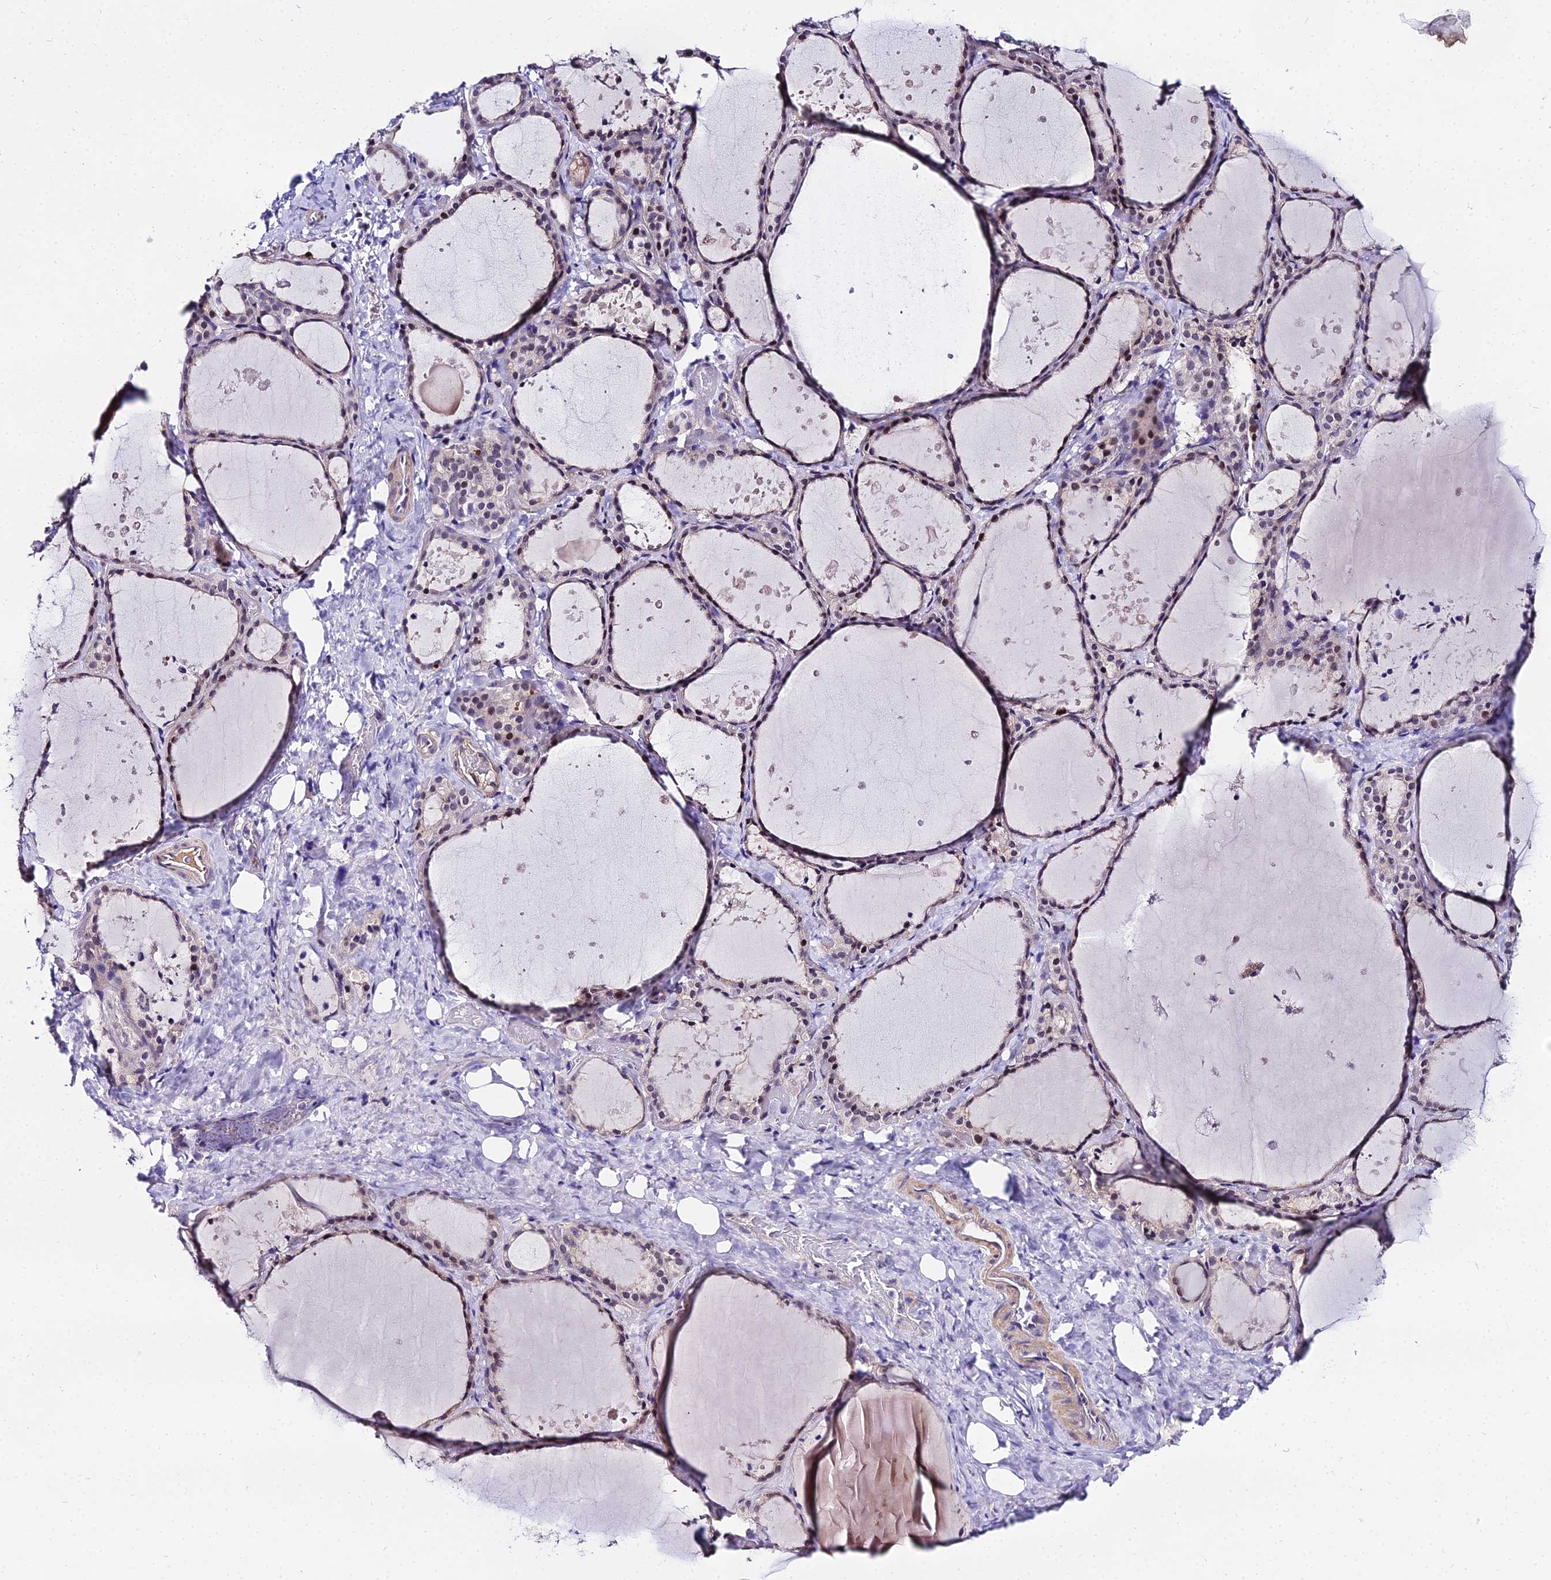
{"staining": {"intensity": "moderate", "quantity": "25%-75%", "location": "cytoplasmic/membranous,nuclear"}, "tissue": "thyroid gland", "cell_type": "Glandular cells", "image_type": "normal", "snomed": [{"axis": "morphology", "description": "Normal tissue, NOS"}, {"axis": "topography", "description": "Thyroid gland"}], "caption": "This micrograph reveals unremarkable thyroid gland stained with immunohistochemistry (IHC) to label a protein in brown. The cytoplasmic/membranous,nuclear of glandular cells show moderate positivity for the protein. Nuclei are counter-stained blue.", "gene": "TRIML2", "patient": {"sex": "female", "age": 44}}